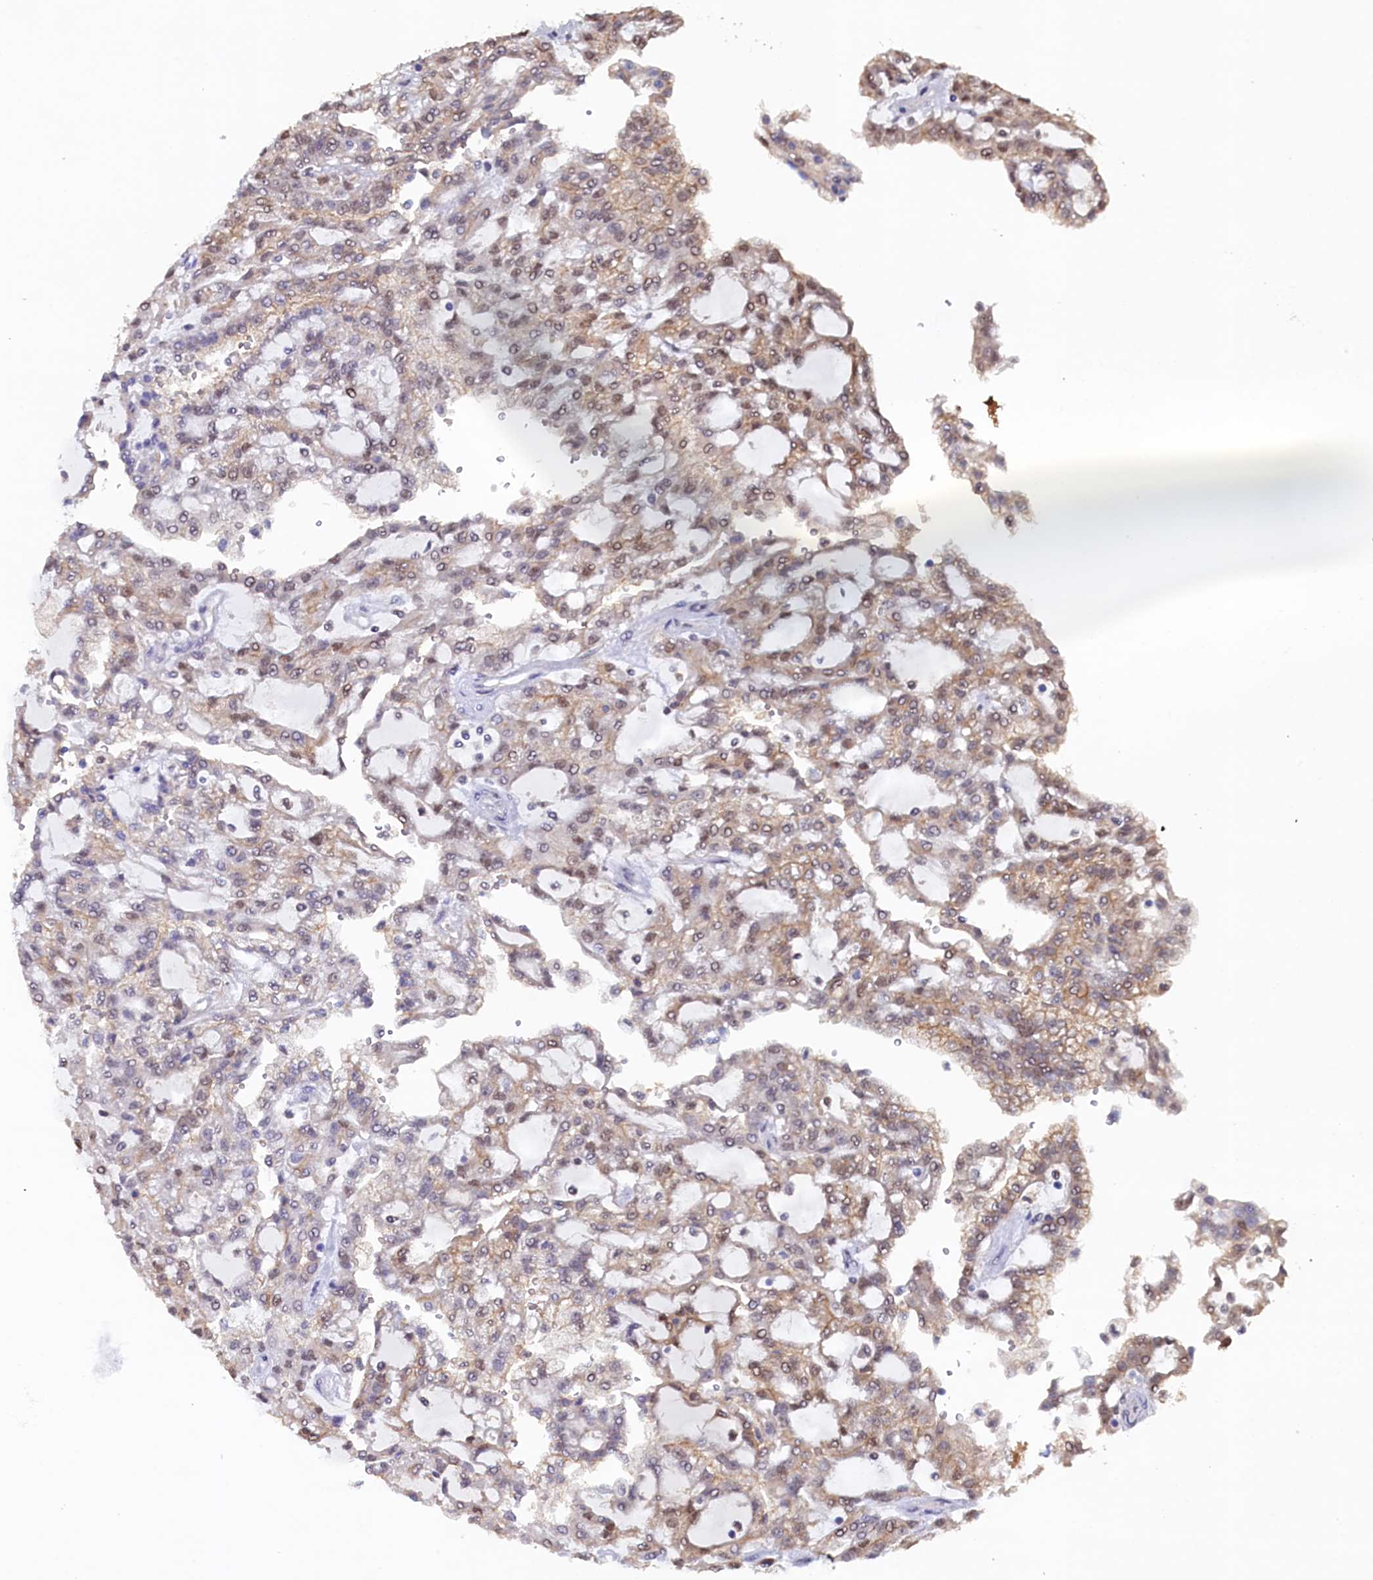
{"staining": {"intensity": "weak", "quantity": "25%-75%", "location": "cytoplasmic/membranous,nuclear"}, "tissue": "renal cancer", "cell_type": "Tumor cells", "image_type": "cancer", "snomed": [{"axis": "morphology", "description": "Adenocarcinoma, NOS"}, {"axis": "topography", "description": "Kidney"}], "caption": "High-power microscopy captured an immunohistochemistry (IHC) histopathology image of adenocarcinoma (renal), revealing weak cytoplasmic/membranous and nuclear positivity in approximately 25%-75% of tumor cells.", "gene": "AHCY", "patient": {"sex": "male", "age": 63}}